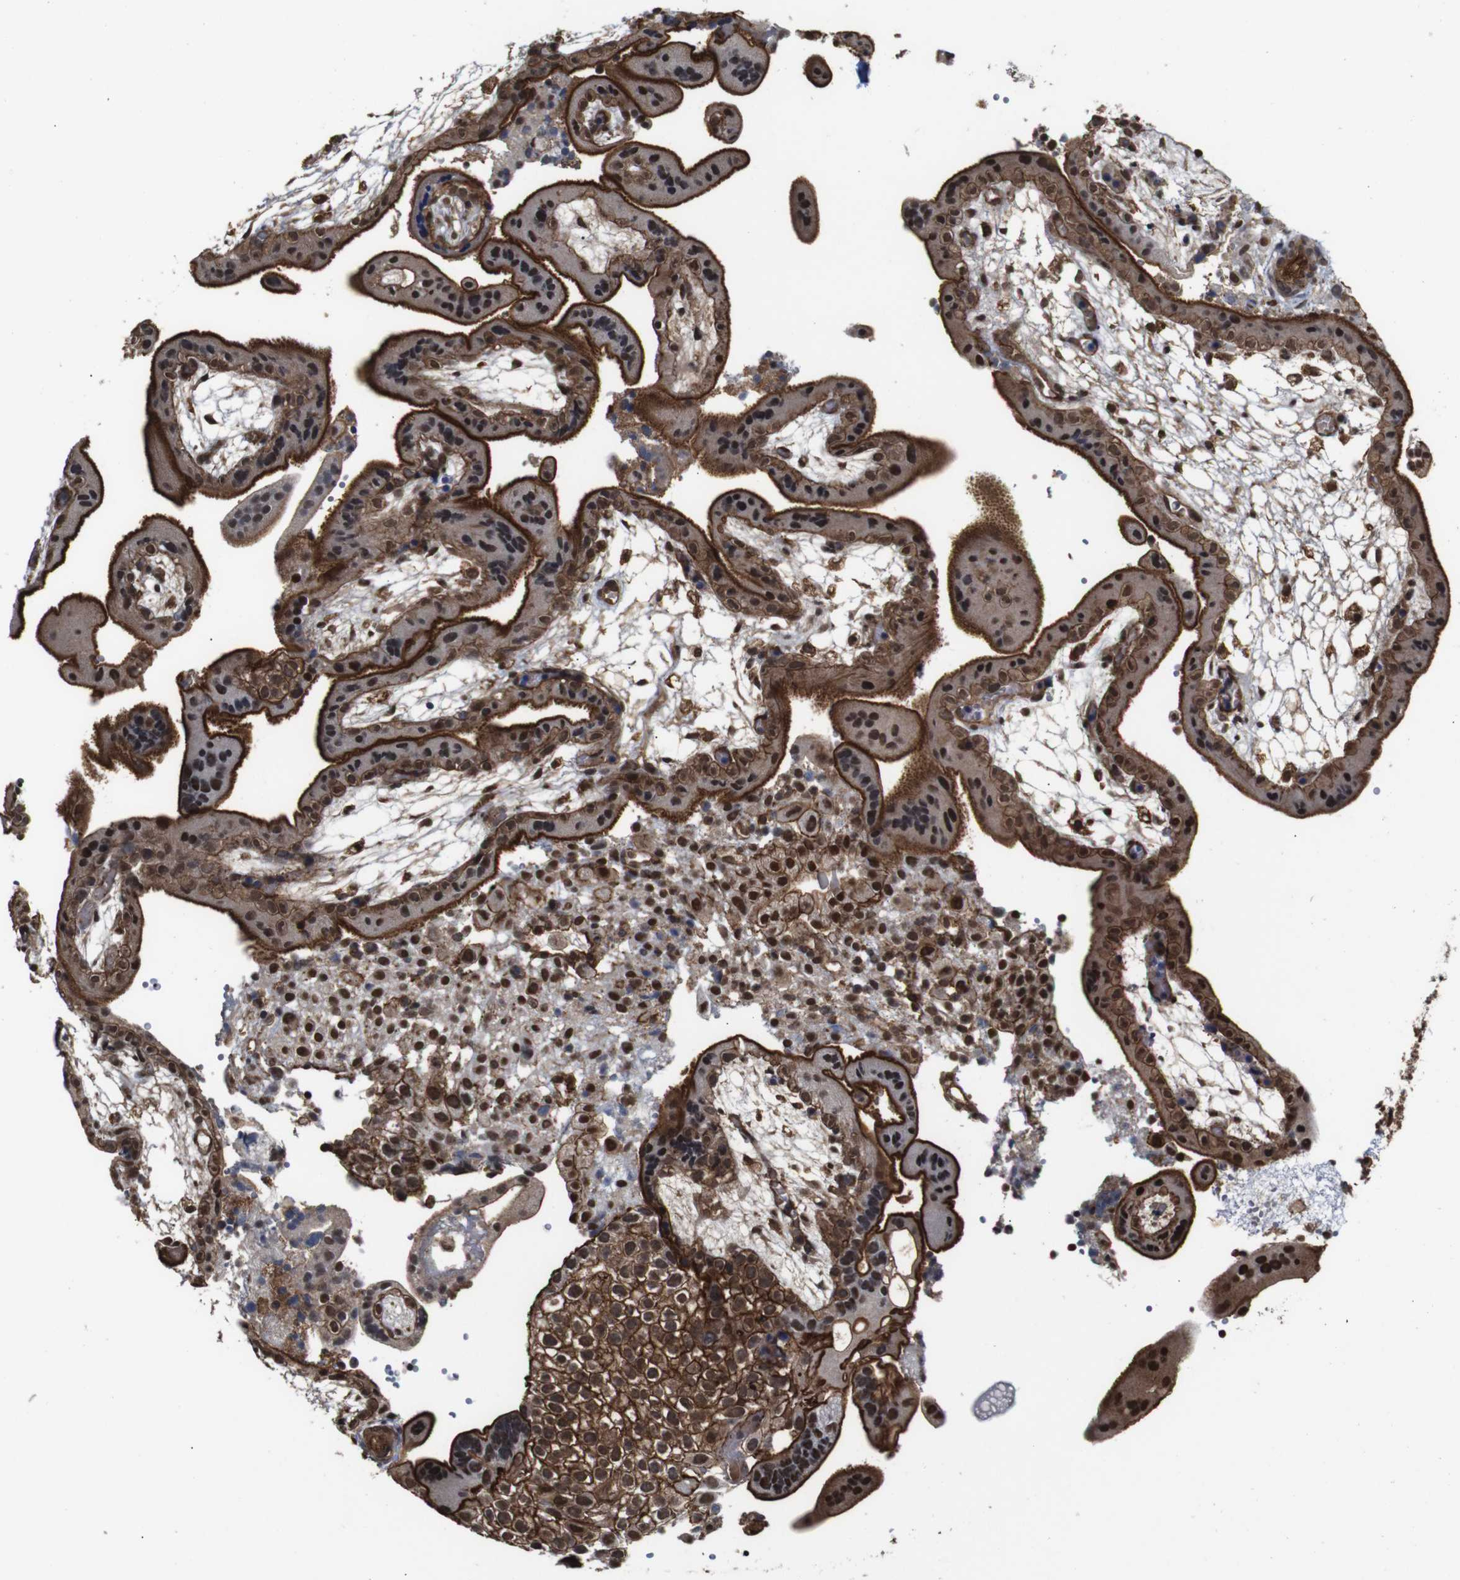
{"staining": {"intensity": "strong", "quantity": ">75%", "location": "cytoplasmic/membranous"}, "tissue": "placenta", "cell_type": "Trophoblastic cells", "image_type": "normal", "snomed": [{"axis": "morphology", "description": "Normal tissue, NOS"}, {"axis": "topography", "description": "Placenta"}], "caption": "Immunohistochemical staining of normal placenta demonstrates strong cytoplasmic/membranous protein staining in approximately >75% of trophoblastic cells. (DAB (3,3'-diaminobenzidine) IHC with brightfield microscopy, high magnification).", "gene": "NANOS1", "patient": {"sex": "female", "age": 18}}